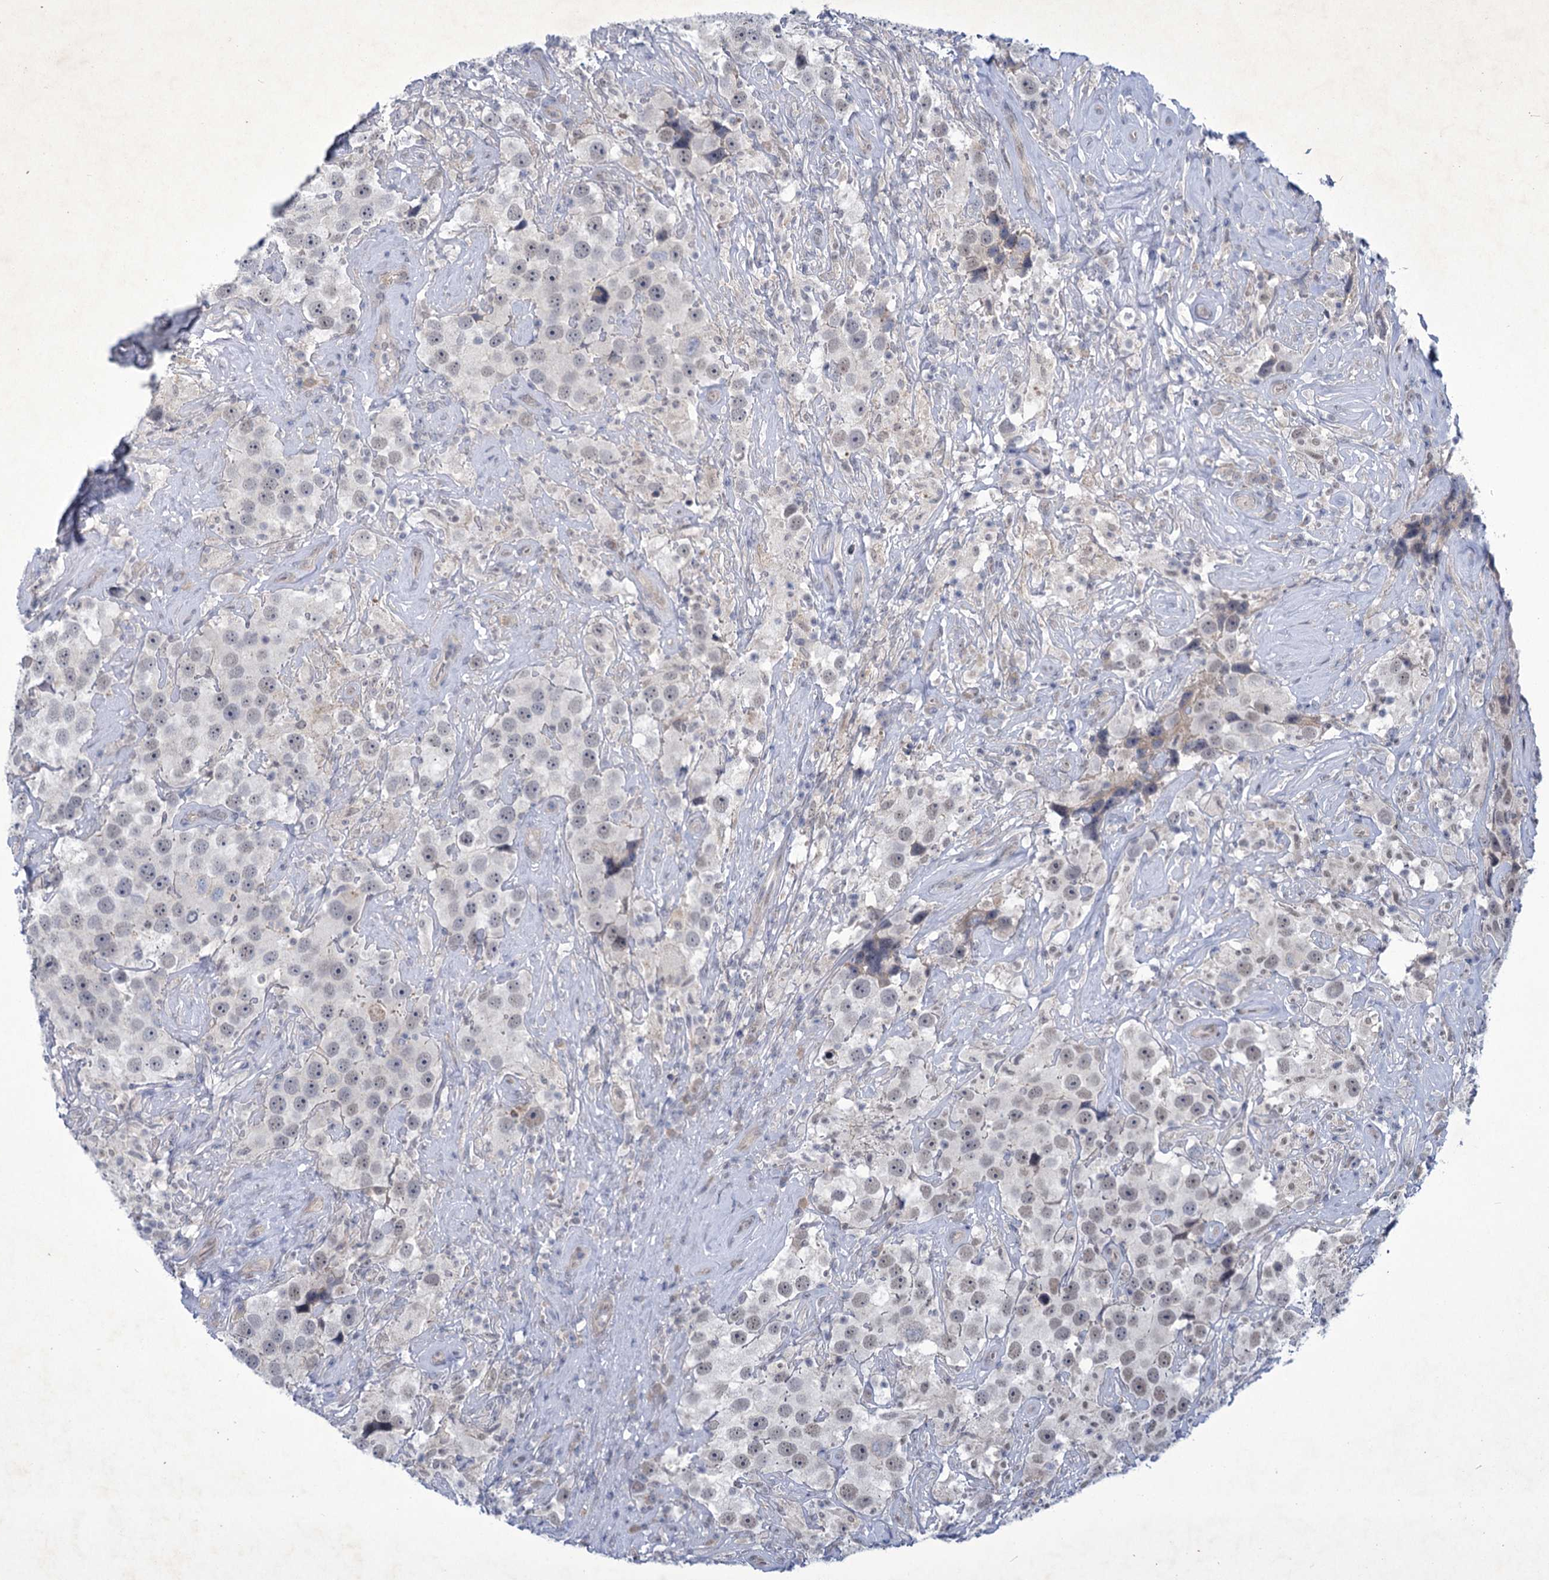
{"staining": {"intensity": "weak", "quantity": "25%-75%", "location": "nuclear"}, "tissue": "testis cancer", "cell_type": "Tumor cells", "image_type": "cancer", "snomed": [{"axis": "morphology", "description": "Seminoma, NOS"}, {"axis": "topography", "description": "Testis"}], "caption": "Testis seminoma was stained to show a protein in brown. There is low levels of weak nuclear positivity in about 25%-75% of tumor cells.", "gene": "MBLAC2", "patient": {"sex": "male", "age": 49}}